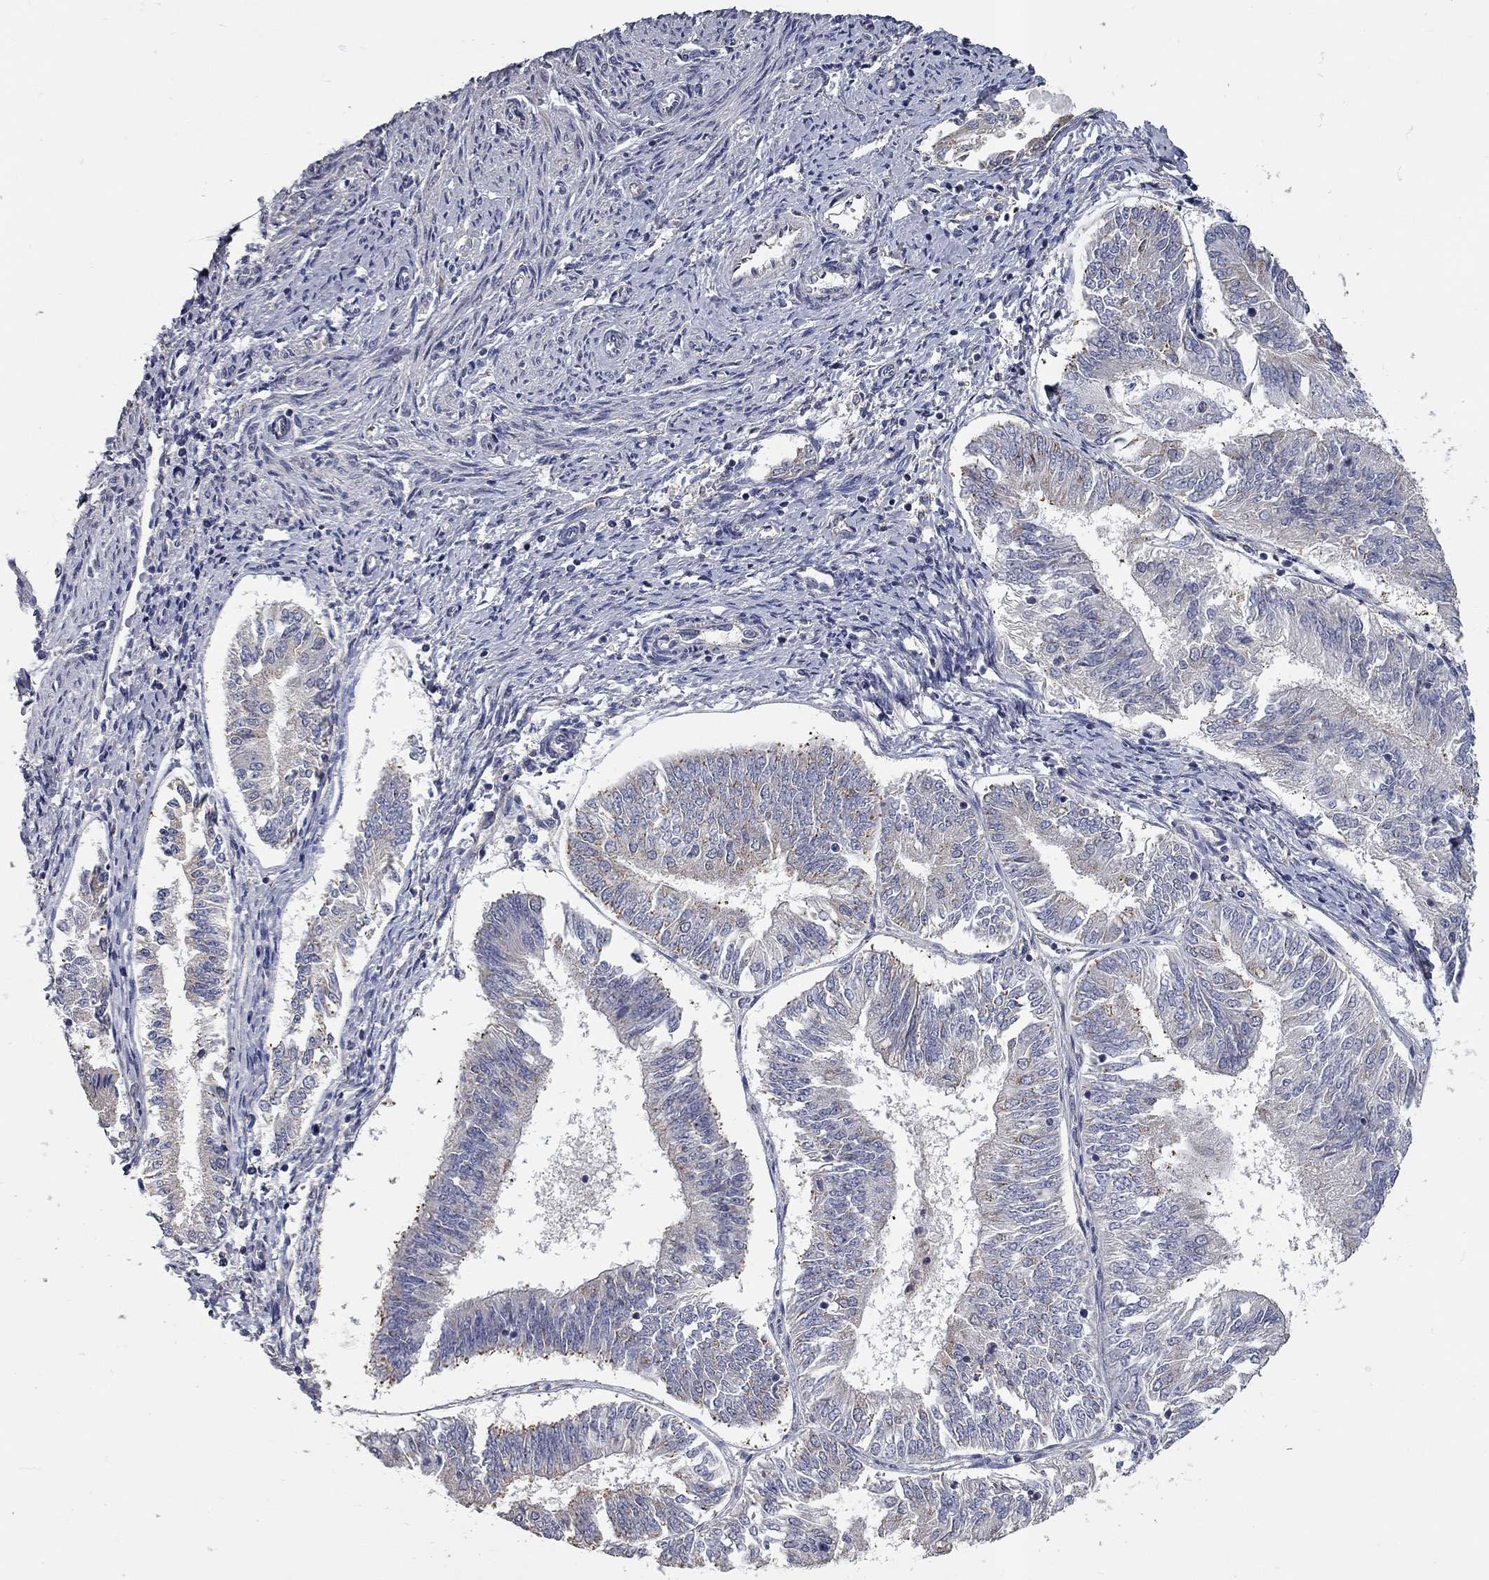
{"staining": {"intensity": "negative", "quantity": "none", "location": "none"}, "tissue": "endometrial cancer", "cell_type": "Tumor cells", "image_type": "cancer", "snomed": [{"axis": "morphology", "description": "Adenocarcinoma, NOS"}, {"axis": "topography", "description": "Endometrium"}], "caption": "Immunohistochemistry of endometrial adenocarcinoma demonstrates no staining in tumor cells.", "gene": "XAGE2", "patient": {"sex": "female", "age": 58}}